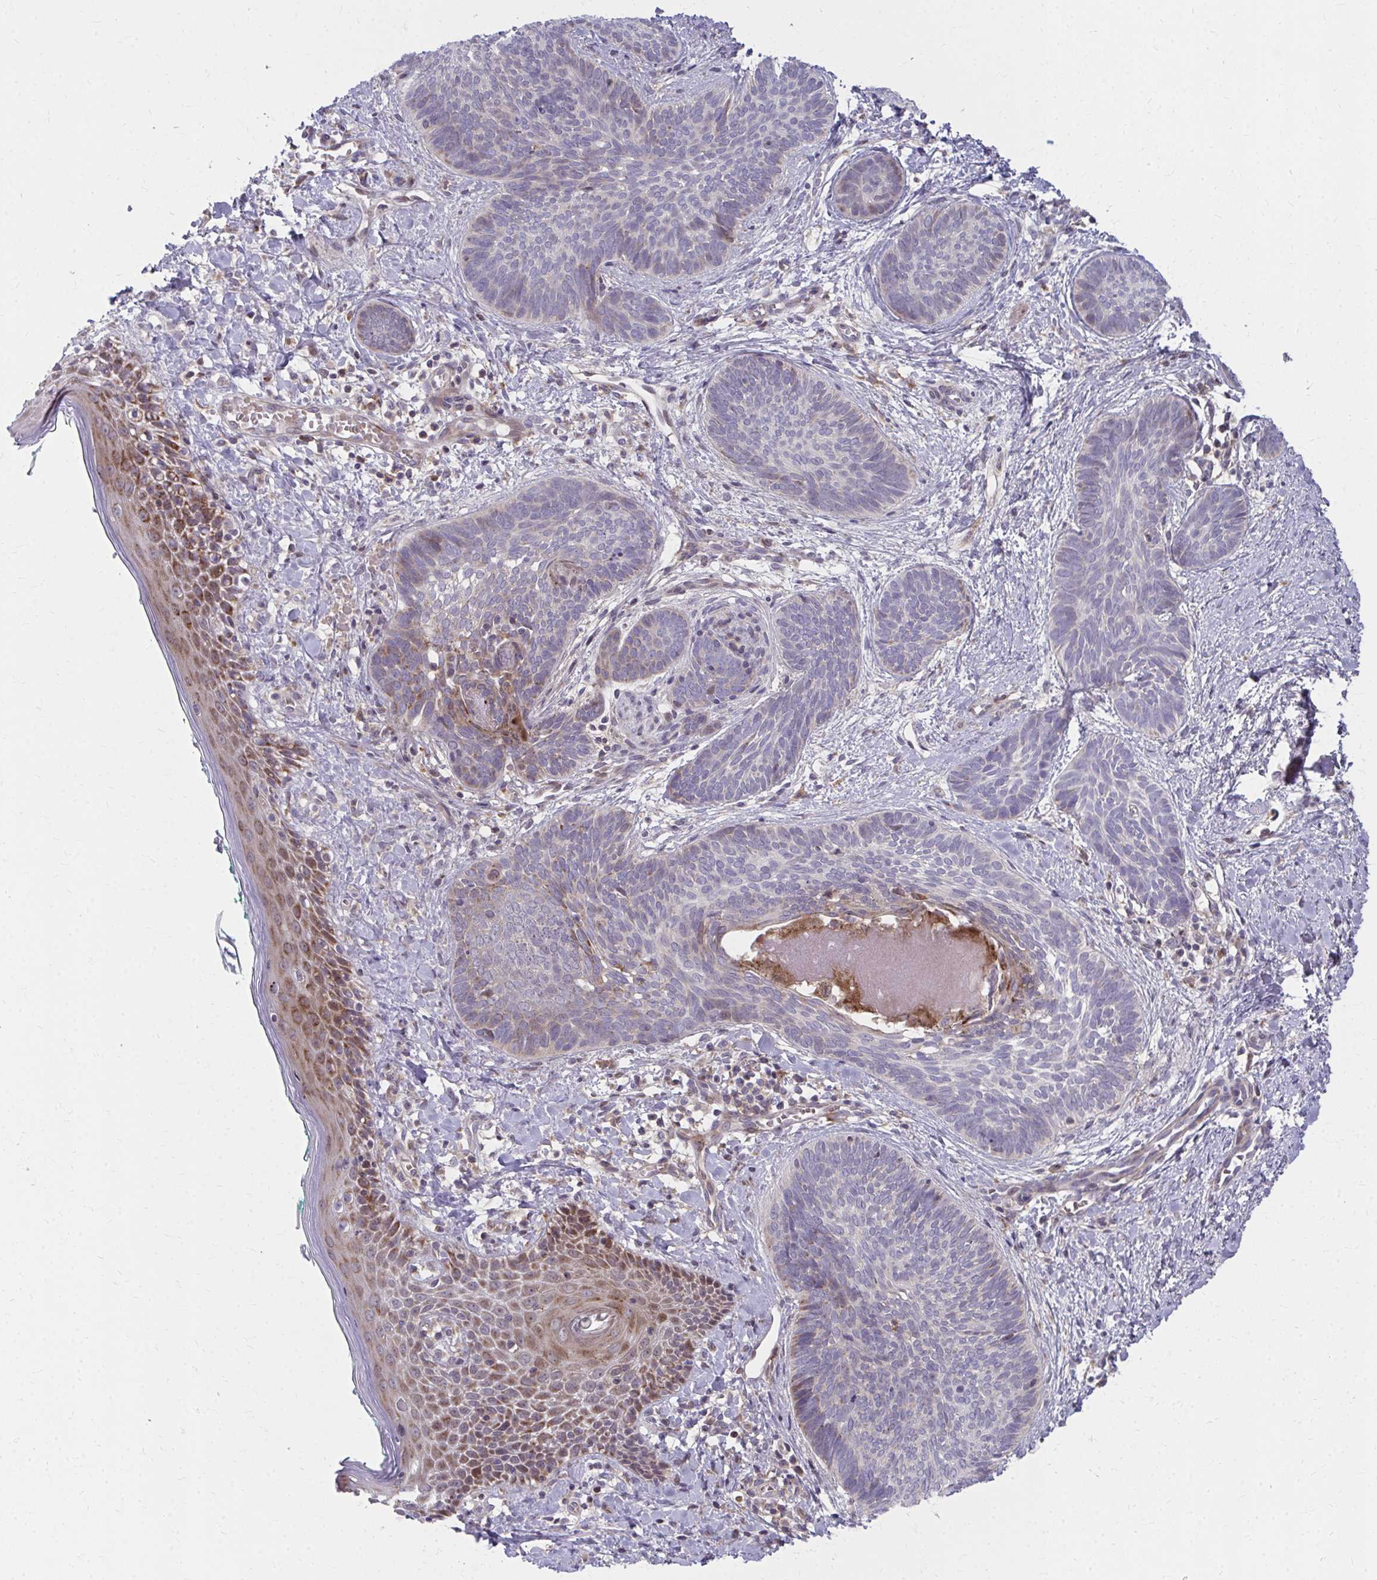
{"staining": {"intensity": "negative", "quantity": "none", "location": "none"}, "tissue": "skin cancer", "cell_type": "Tumor cells", "image_type": "cancer", "snomed": [{"axis": "morphology", "description": "Basal cell carcinoma"}, {"axis": "topography", "description": "Skin"}], "caption": "Immunohistochemical staining of human skin cancer displays no significant expression in tumor cells. (DAB immunohistochemistry, high magnification).", "gene": "C16orf54", "patient": {"sex": "female", "age": 81}}